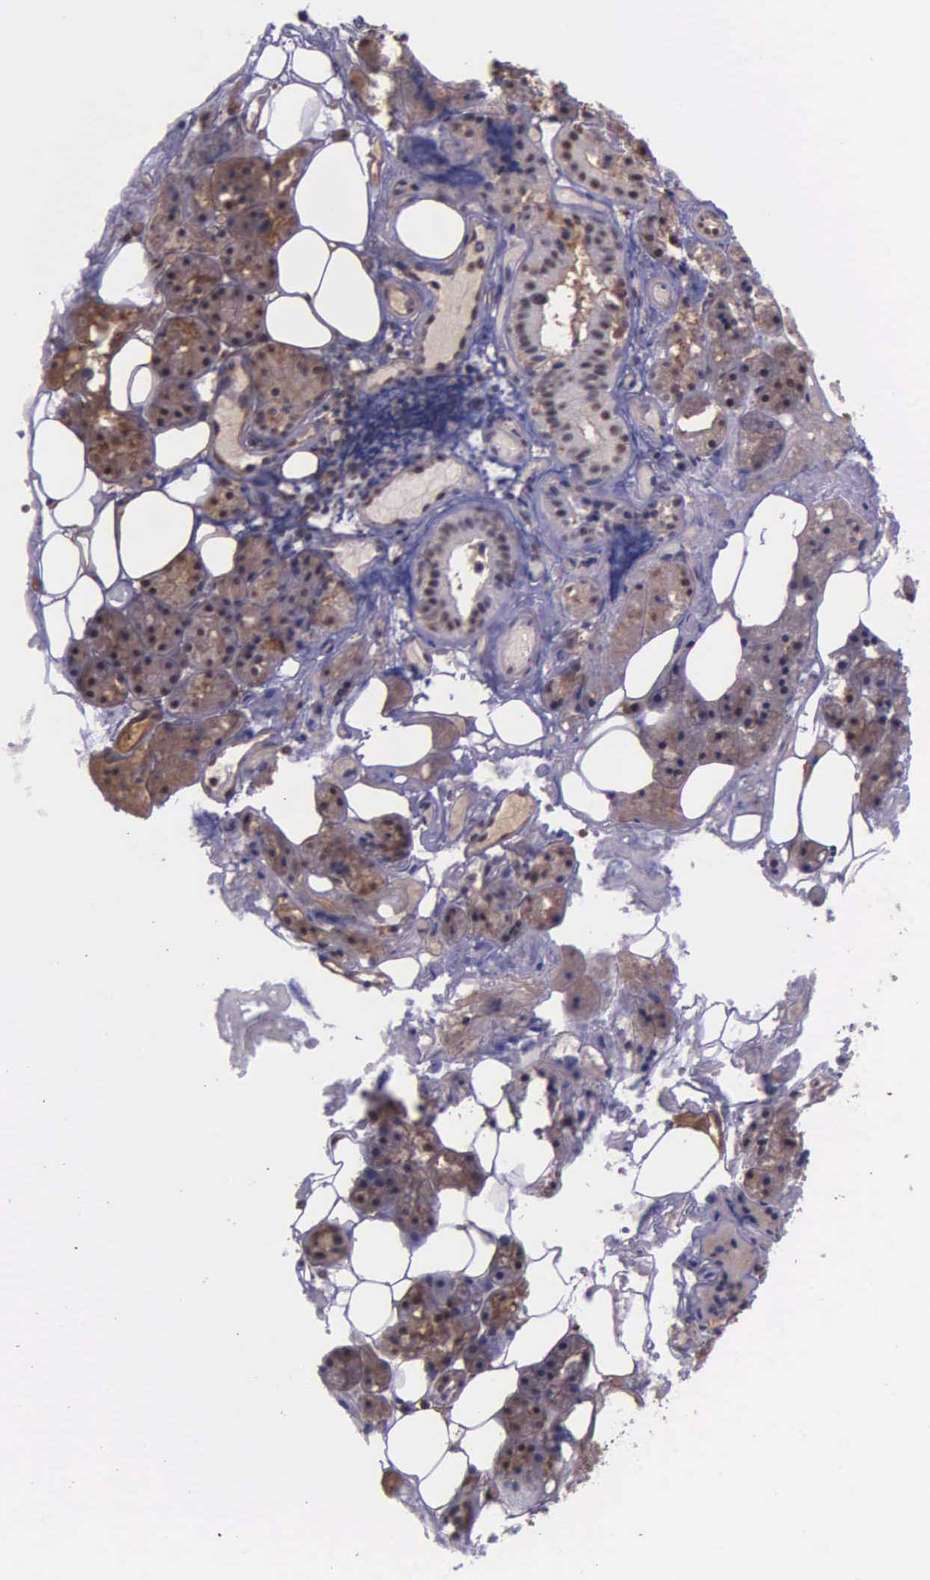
{"staining": {"intensity": "weak", "quantity": ">75%", "location": "cytoplasmic/membranous,nuclear"}, "tissue": "salivary gland", "cell_type": "Glandular cells", "image_type": "normal", "snomed": [{"axis": "morphology", "description": "Normal tissue, NOS"}, {"axis": "topography", "description": "Salivary gland"}], "caption": "Immunohistochemical staining of benign human salivary gland displays weak cytoplasmic/membranous,nuclear protein staining in approximately >75% of glandular cells. Using DAB (3,3'-diaminobenzidine) (brown) and hematoxylin (blue) stains, captured at high magnification using brightfield microscopy.", "gene": "PSMC1", "patient": {"sex": "female", "age": 55}}